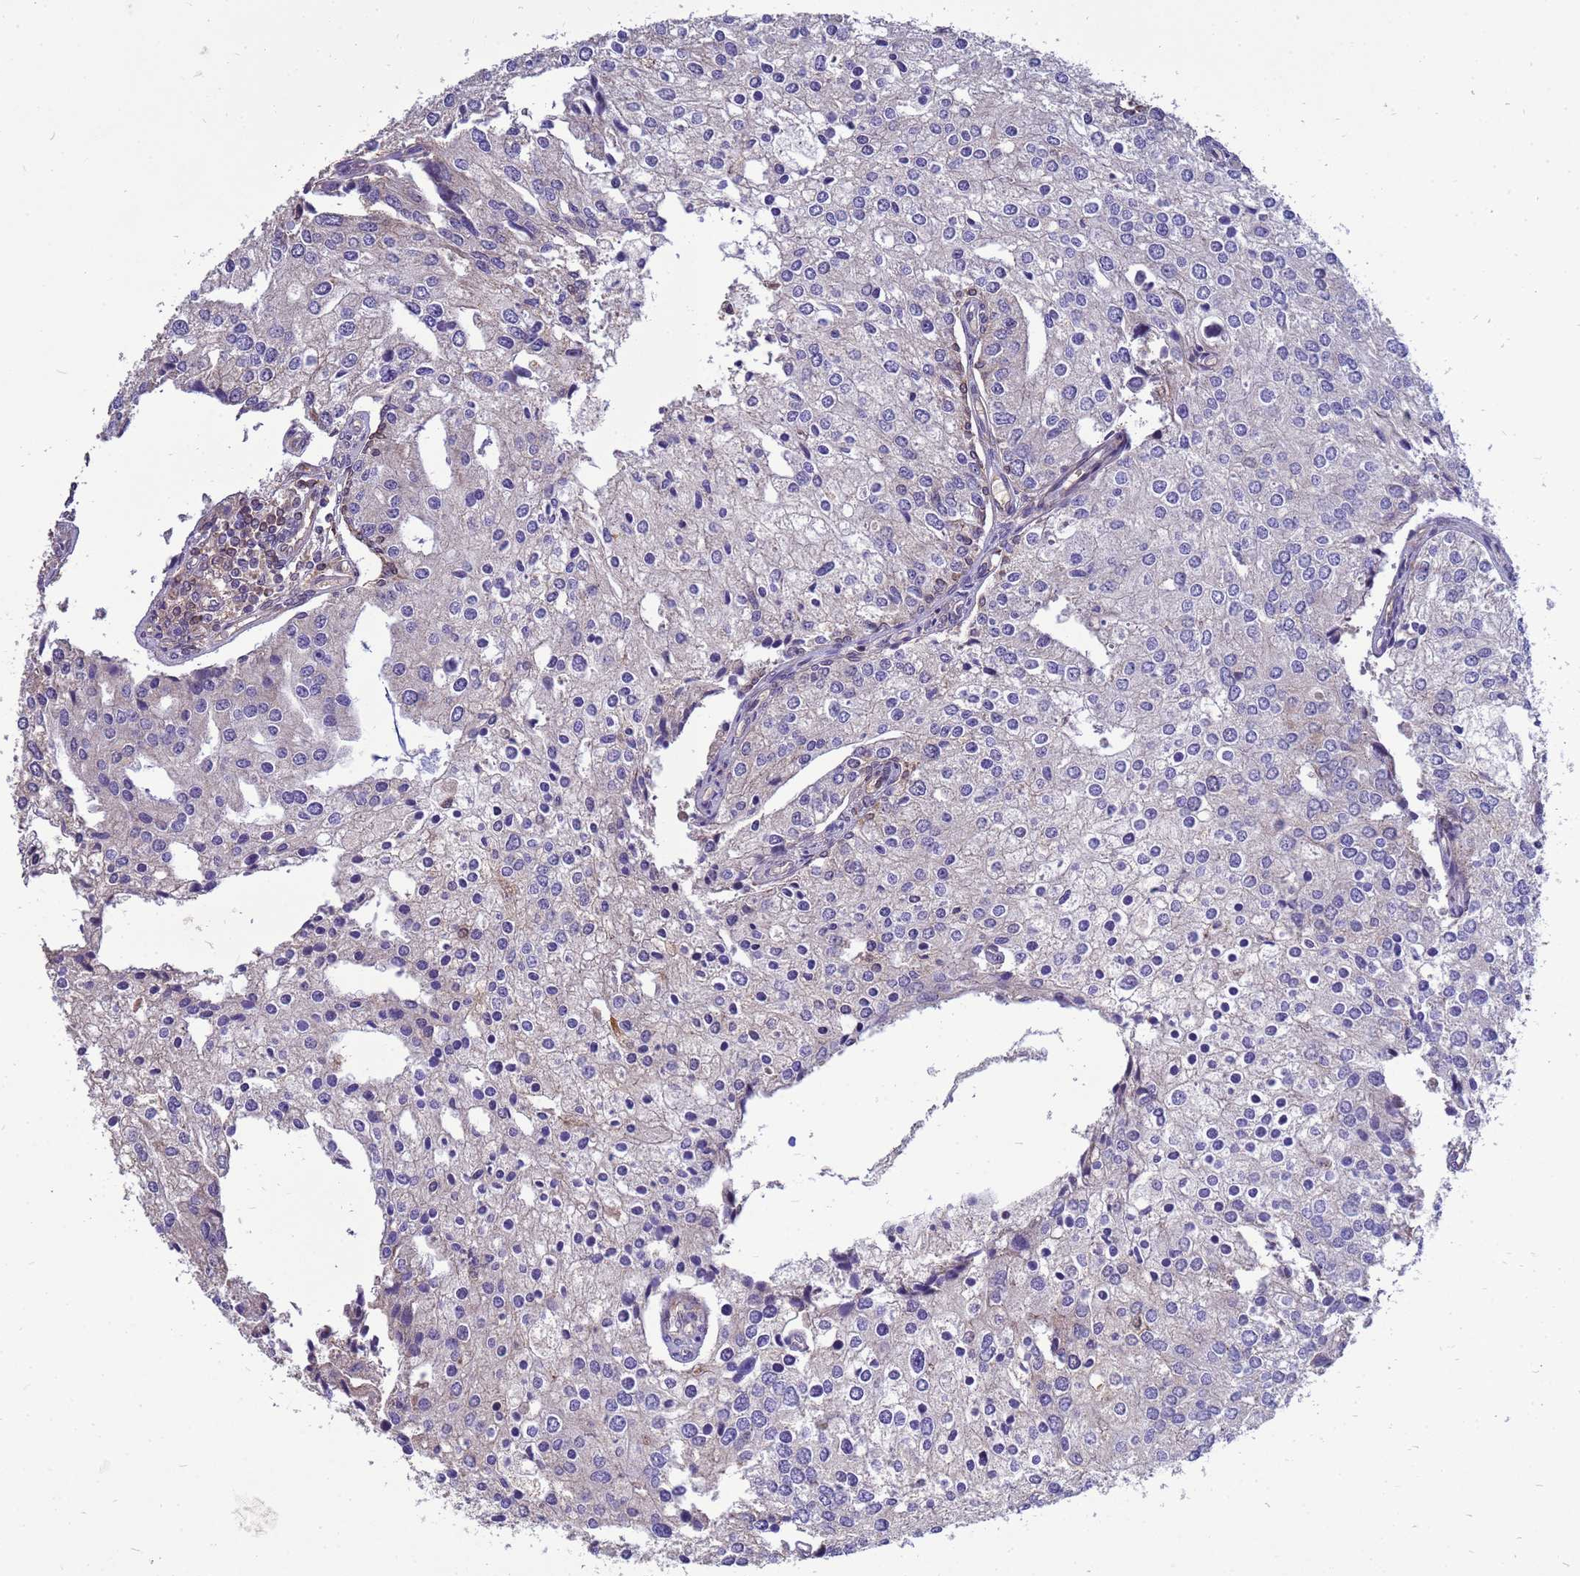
{"staining": {"intensity": "moderate", "quantity": "<25%", "location": "cytoplasmic/membranous"}, "tissue": "prostate cancer", "cell_type": "Tumor cells", "image_type": "cancer", "snomed": [{"axis": "morphology", "description": "Adenocarcinoma, High grade"}, {"axis": "topography", "description": "Prostate"}], "caption": "Human high-grade adenocarcinoma (prostate) stained with a brown dye reveals moderate cytoplasmic/membranous positive positivity in approximately <25% of tumor cells.", "gene": "EIF4EBP3", "patient": {"sex": "male", "age": 62}}